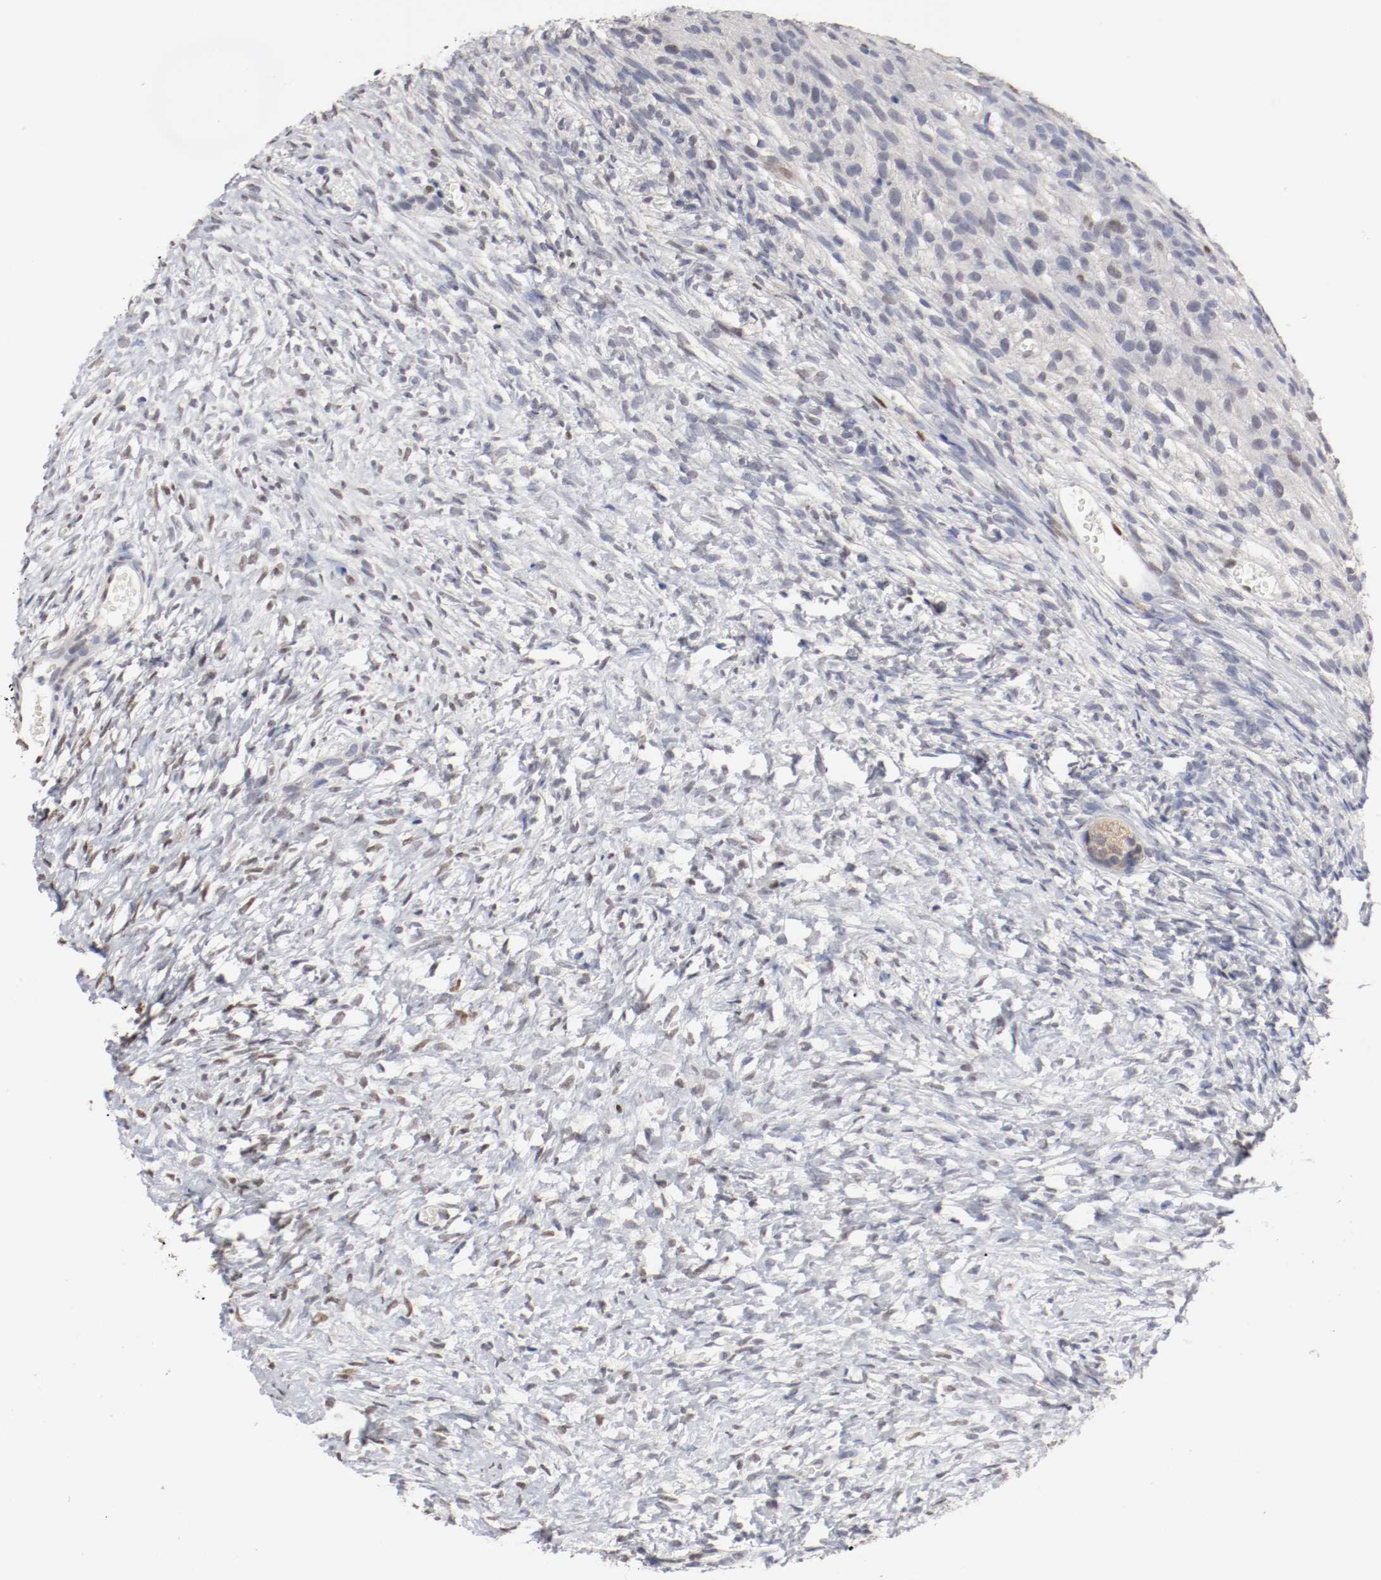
{"staining": {"intensity": "weak", "quantity": "<25%", "location": "nuclear"}, "tissue": "ovary", "cell_type": "Ovarian stroma cells", "image_type": "normal", "snomed": [{"axis": "morphology", "description": "Normal tissue, NOS"}, {"axis": "topography", "description": "Ovary"}], "caption": "The image exhibits no significant expression in ovarian stroma cells of ovary. (DAB immunohistochemistry with hematoxylin counter stain).", "gene": "FOSL2", "patient": {"sex": "female", "age": 35}}